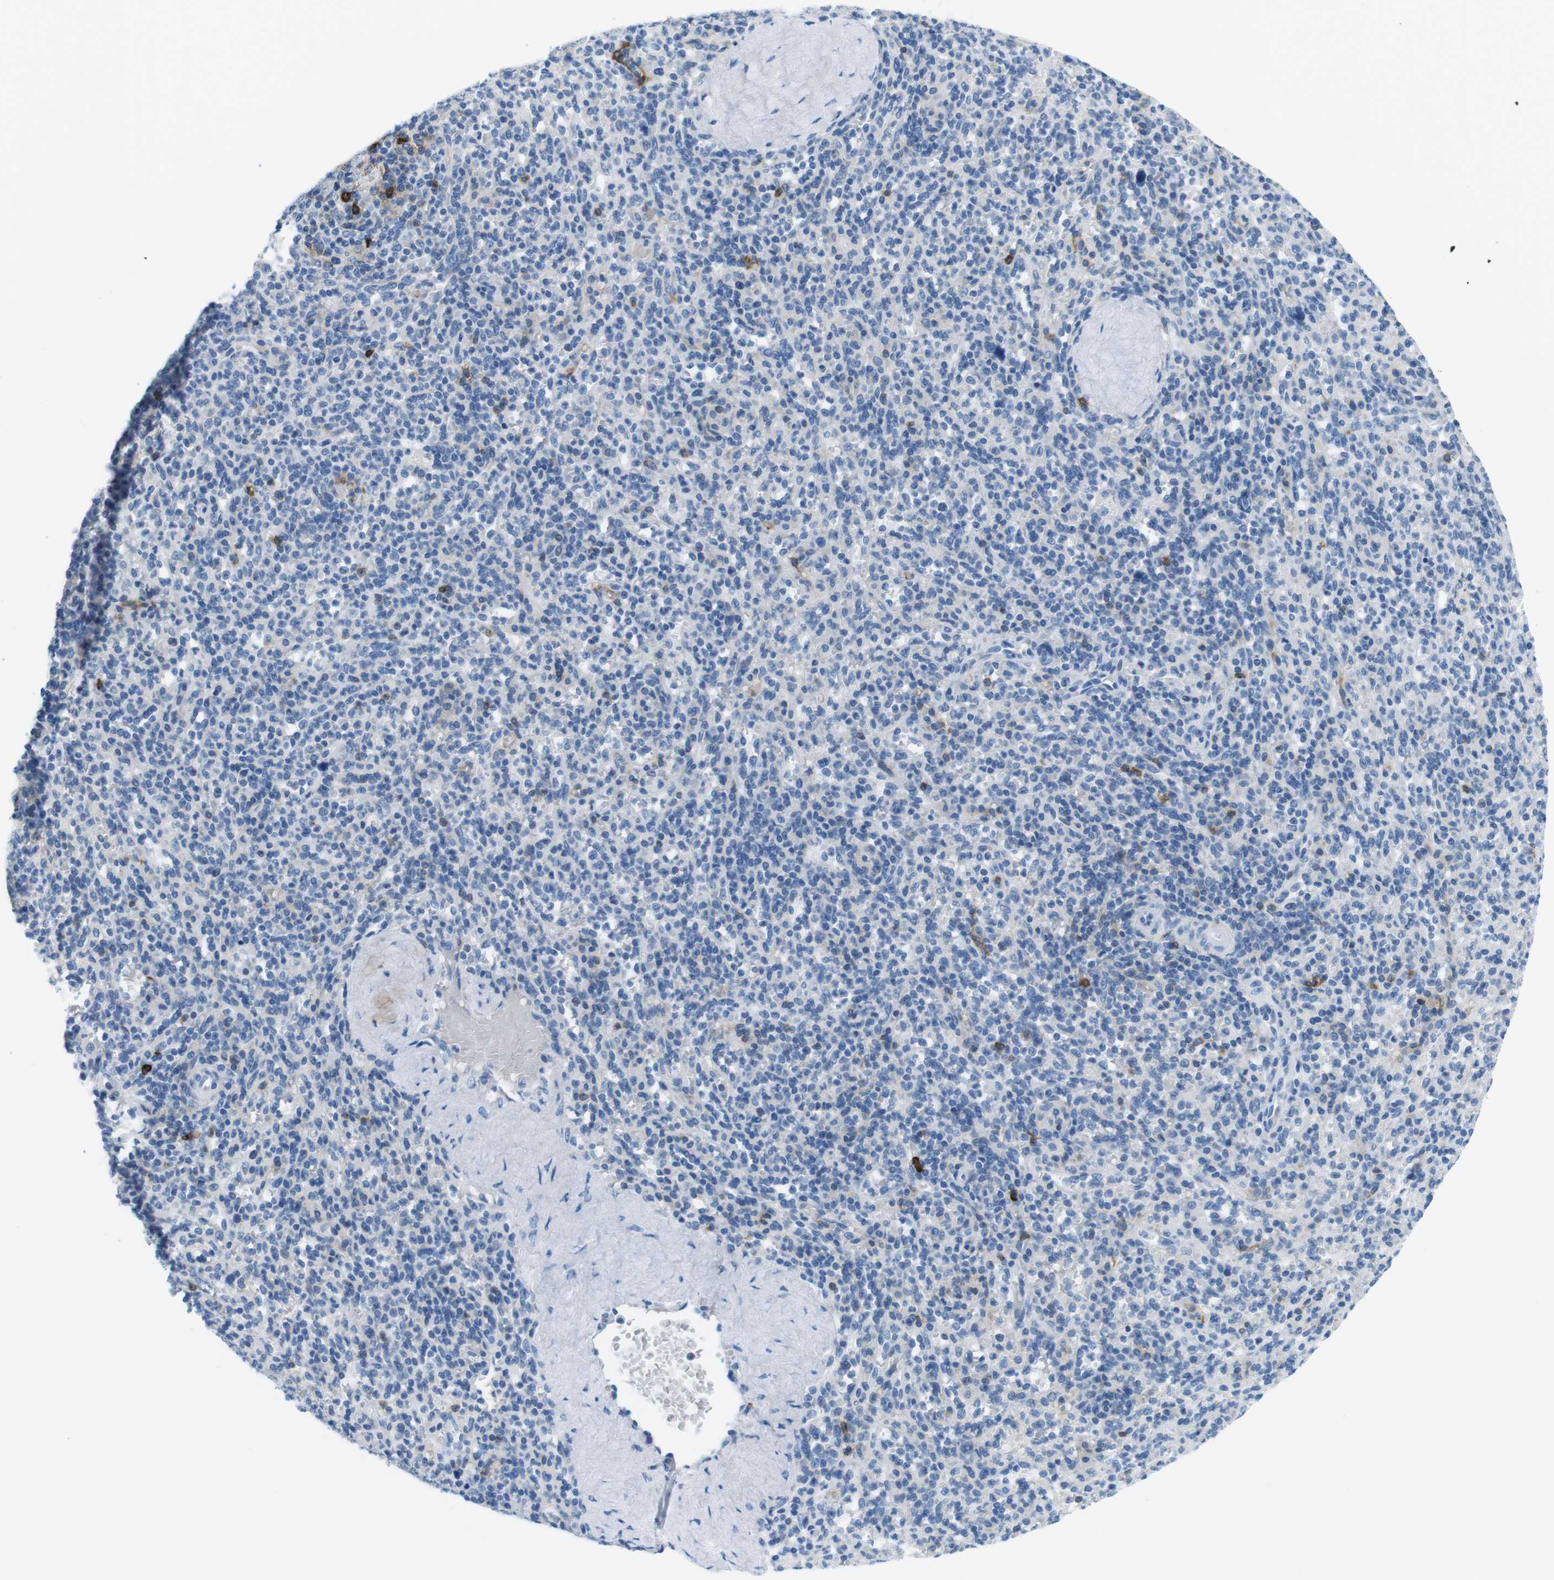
{"staining": {"intensity": "moderate", "quantity": "<25%", "location": "cytoplasmic/membranous"}, "tissue": "spleen", "cell_type": "Cells in red pulp", "image_type": "normal", "snomed": [{"axis": "morphology", "description": "Normal tissue, NOS"}, {"axis": "topography", "description": "Spleen"}], "caption": "Immunohistochemistry photomicrograph of benign spleen: human spleen stained using immunohistochemistry (IHC) exhibits low levels of moderate protein expression localized specifically in the cytoplasmic/membranous of cells in red pulp, appearing as a cytoplasmic/membranous brown color.", "gene": "TNFRSF4", "patient": {"sex": "male", "age": 36}}